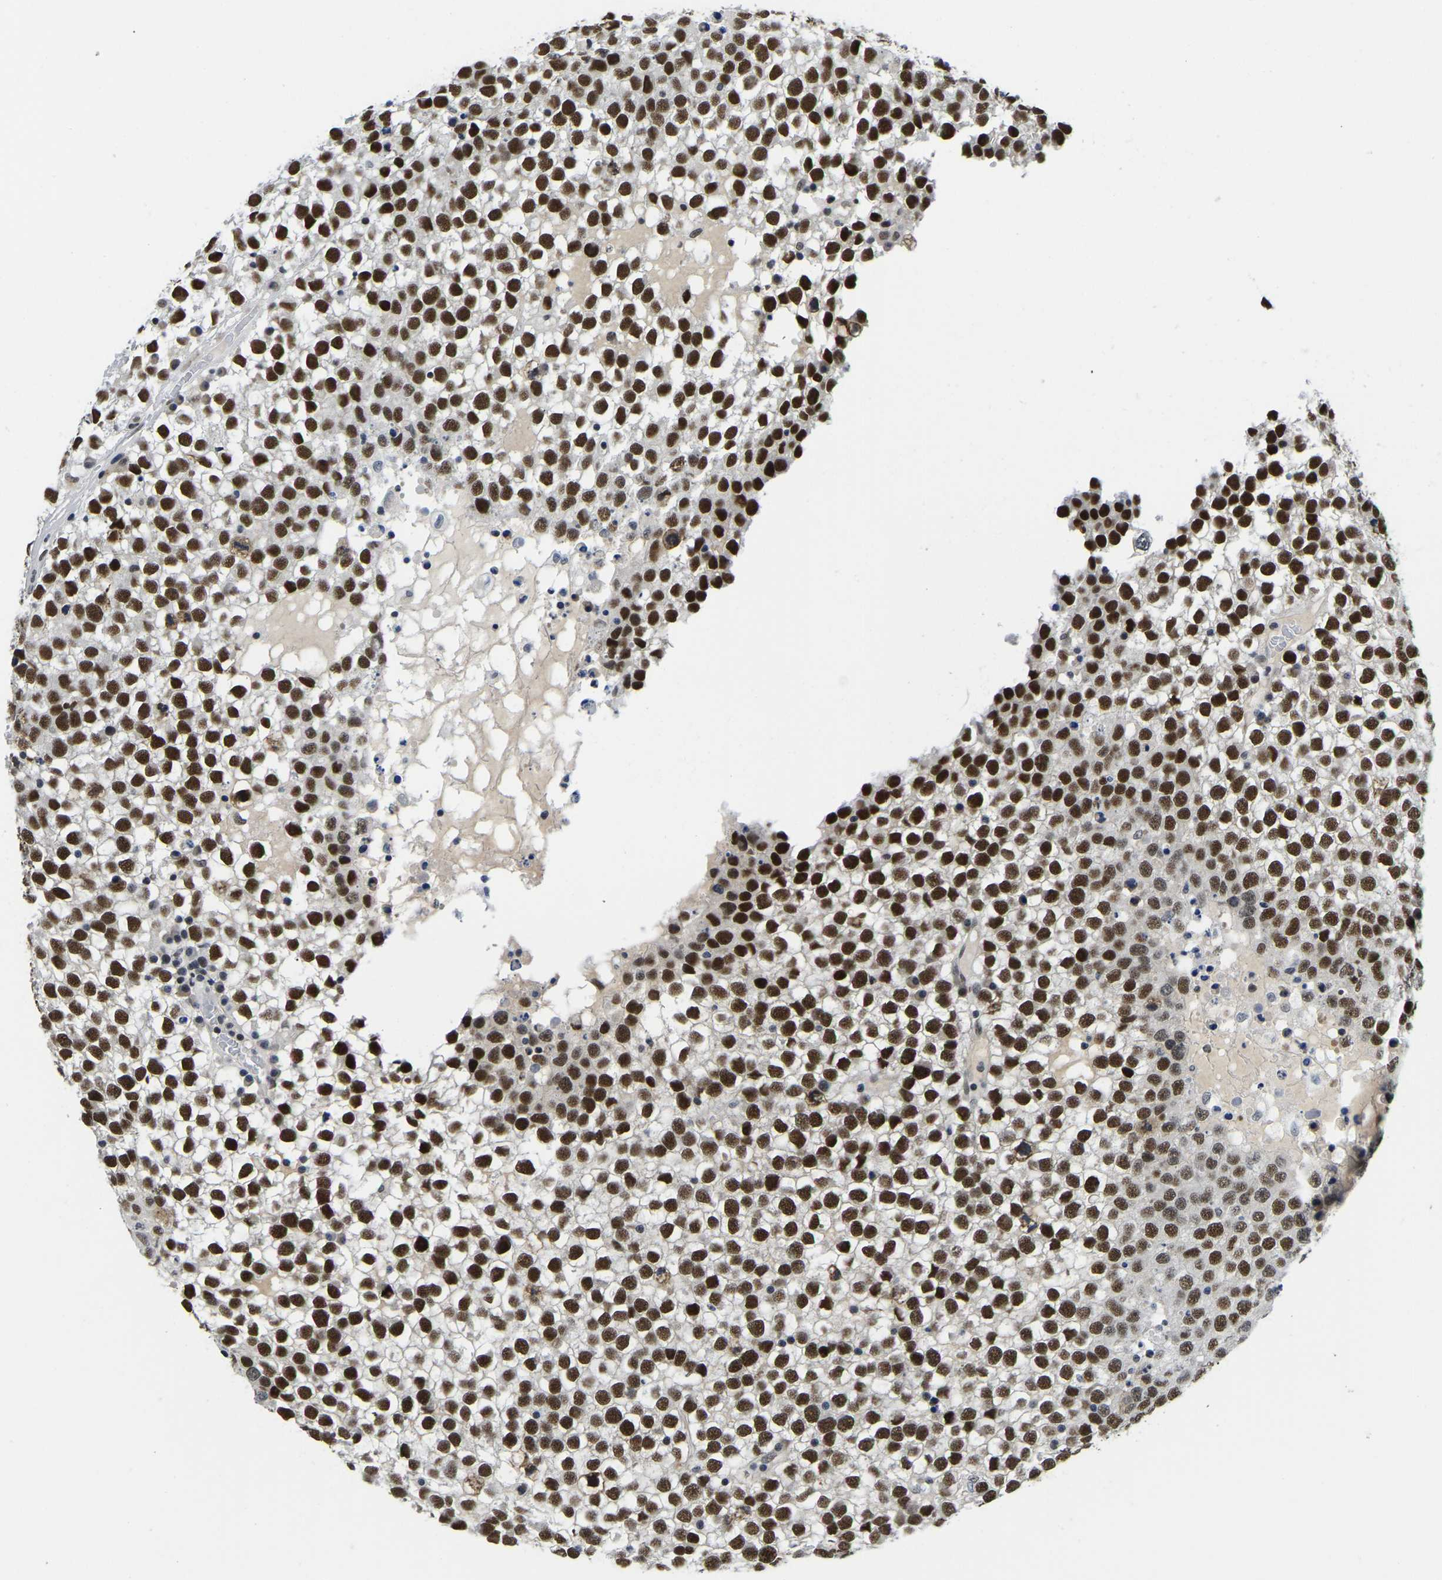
{"staining": {"intensity": "strong", "quantity": ">75%", "location": "nuclear"}, "tissue": "testis cancer", "cell_type": "Tumor cells", "image_type": "cancer", "snomed": [{"axis": "morphology", "description": "Seminoma, NOS"}, {"axis": "topography", "description": "Testis"}], "caption": "Immunohistochemistry histopathology image of human seminoma (testis) stained for a protein (brown), which demonstrates high levels of strong nuclear expression in approximately >75% of tumor cells.", "gene": "POLDIP3", "patient": {"sex": "male", "age": 65}}